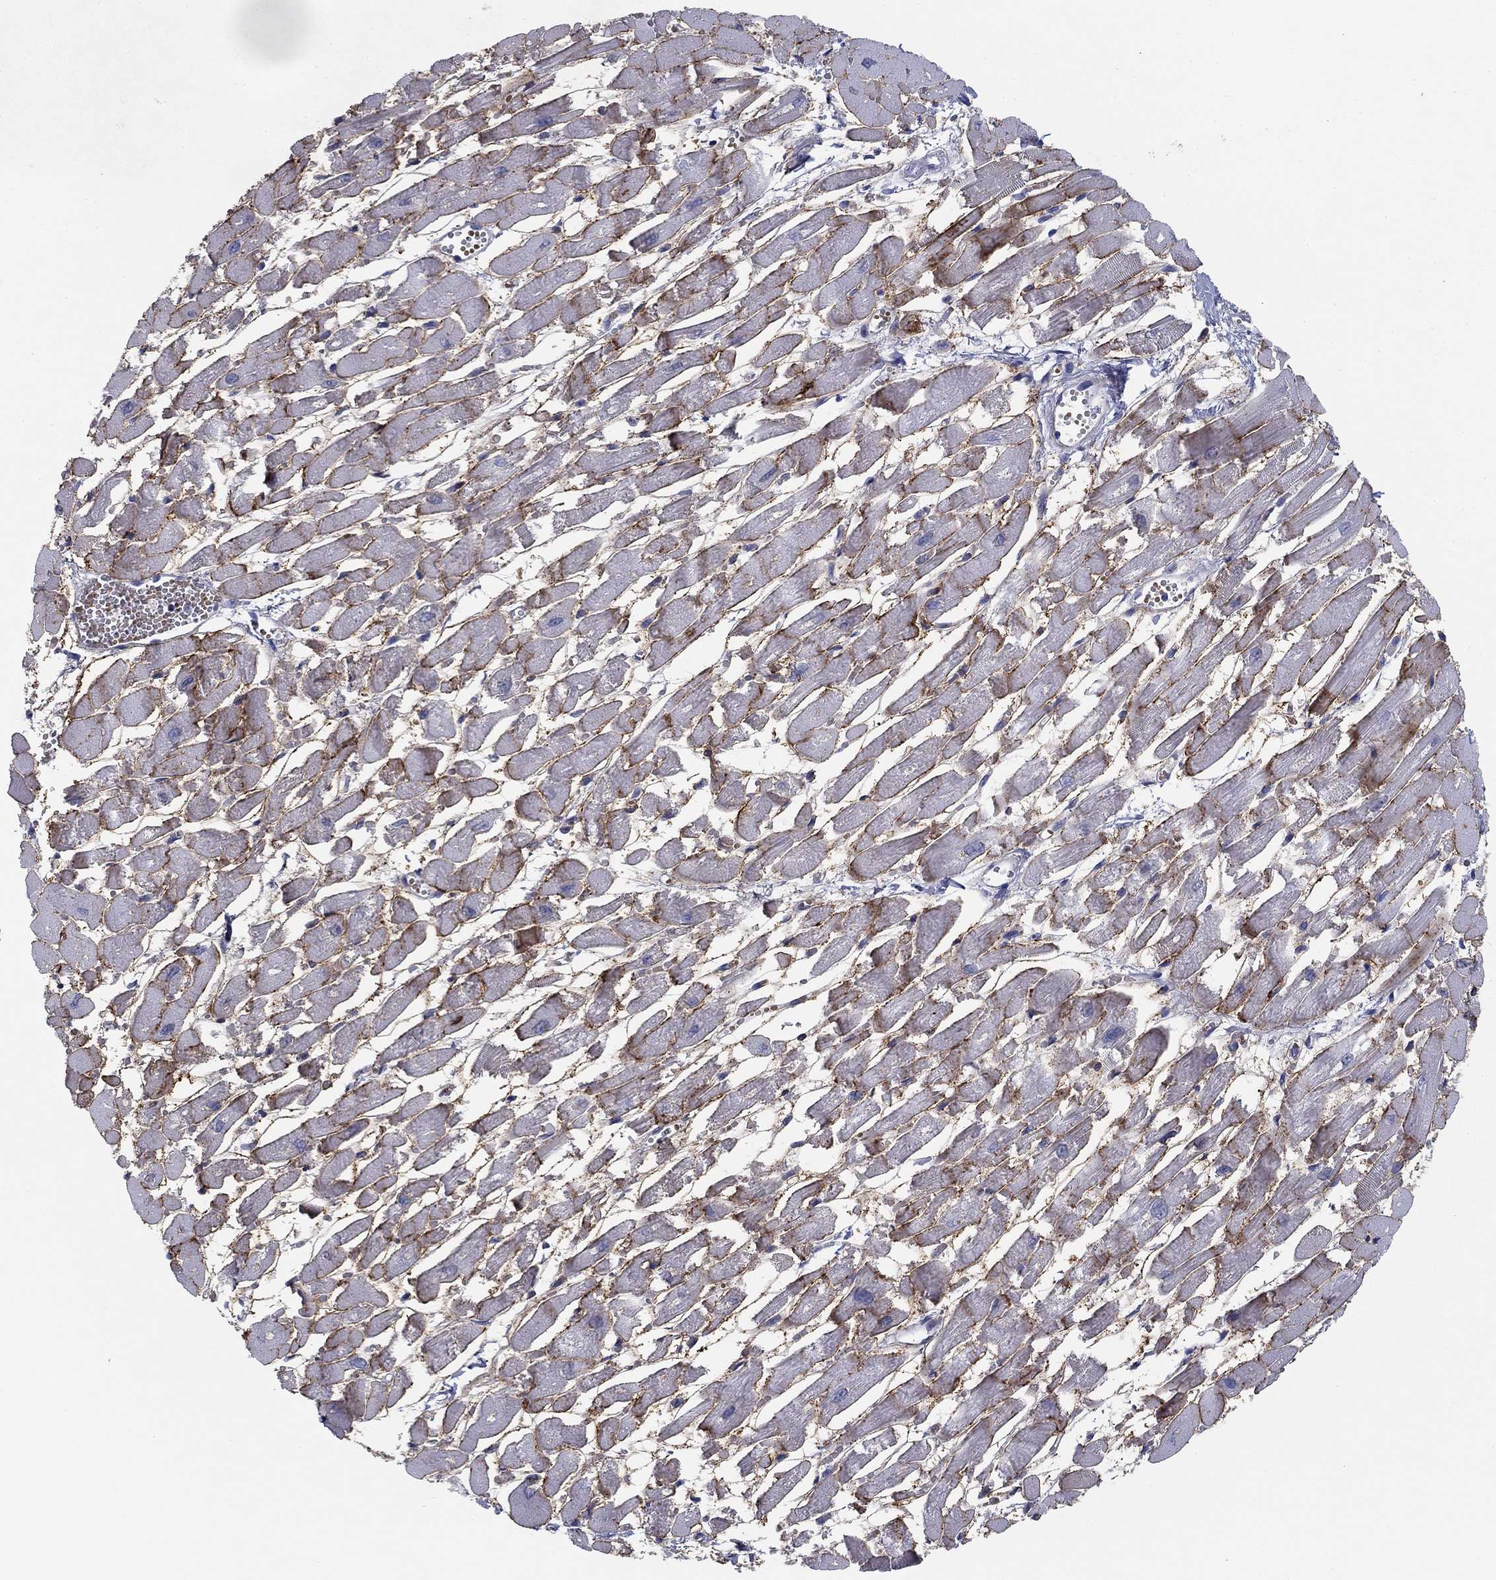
{"staining": {"intensity": "moderate", "quantity": "25%-75%", "location": "cytoplasmic/membranous"}, "tissue": "heart muscle", "cell_type": "Cardiomyocytes", "image_type": "normal", "snomed": [{"axis": "morphology", "description": "Normal tissue, NOS"}, {"axis": "topography", "description": "Heart"}], "caption": "Brown immunohistochemical staining in normal human heart muscle demonstrates moderate cytoplasmic/membranous expression in approximately 25%-75% of cardiomyocytes. (Brightfield microscopy of DAB IHC at high magnification).", "gene": "GPC1", "patient": {"sex": "female", "age": 52}}